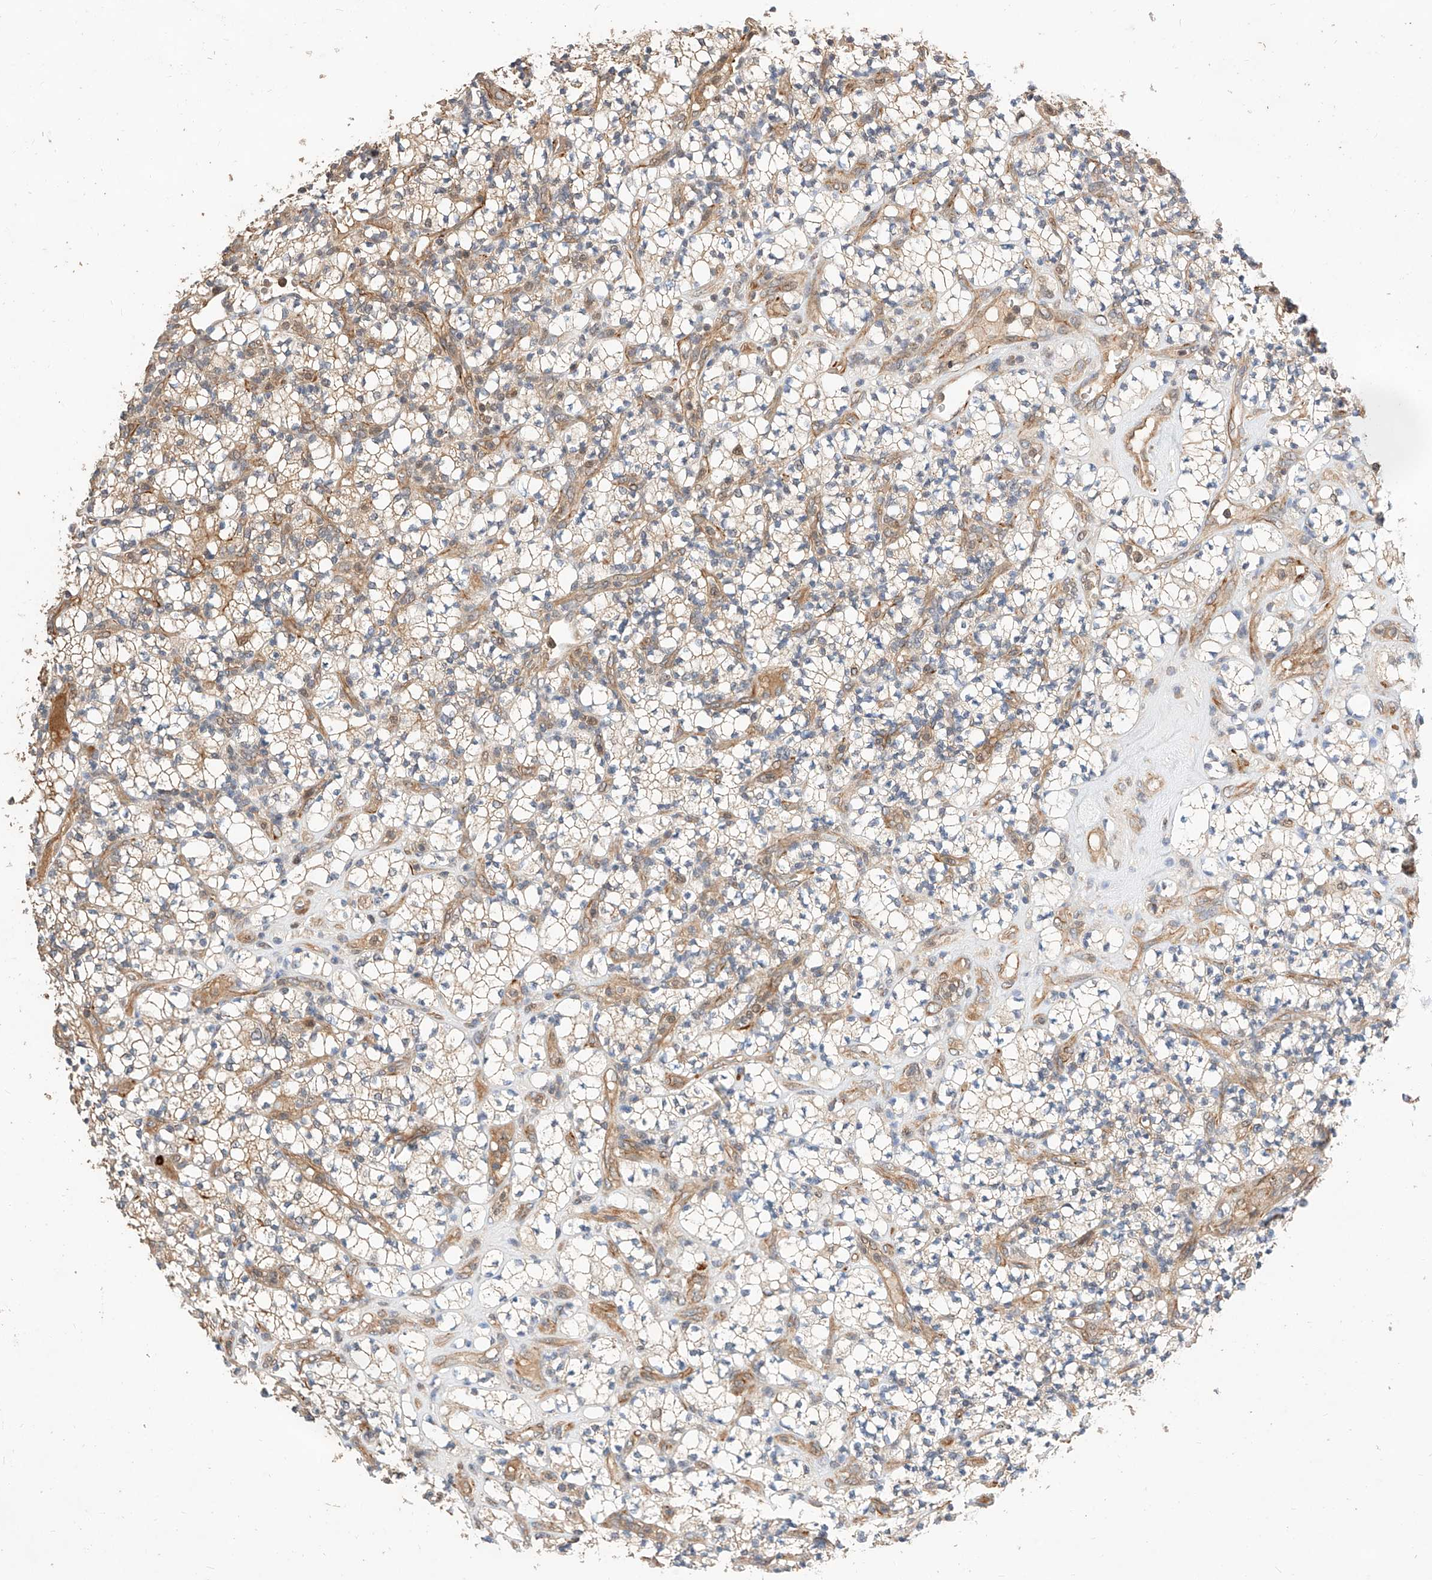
{"staining": {"intensity": "weak", "quantity": "25%-75%", "location": "cytoplasmic/membranous"}, "tissue": "renal cancer", "cell_type": "Tumor cells", "image_type": "cancer", "snomed": [{"axis": "morphology", "description": "Adenocarcinoma, NOS"}, {"axis": "topography", "description": "Kidney"}], "caption": "Adenocarcinoma (renal) stained with DAB immunohistochemistry (IHC) exhibits low levels of weak cytoplasmic/membranous staining in approximately 25%-75% of tumor cells.", "gene": "RAB23", "patient": {"sex": "male", "age": 77}}